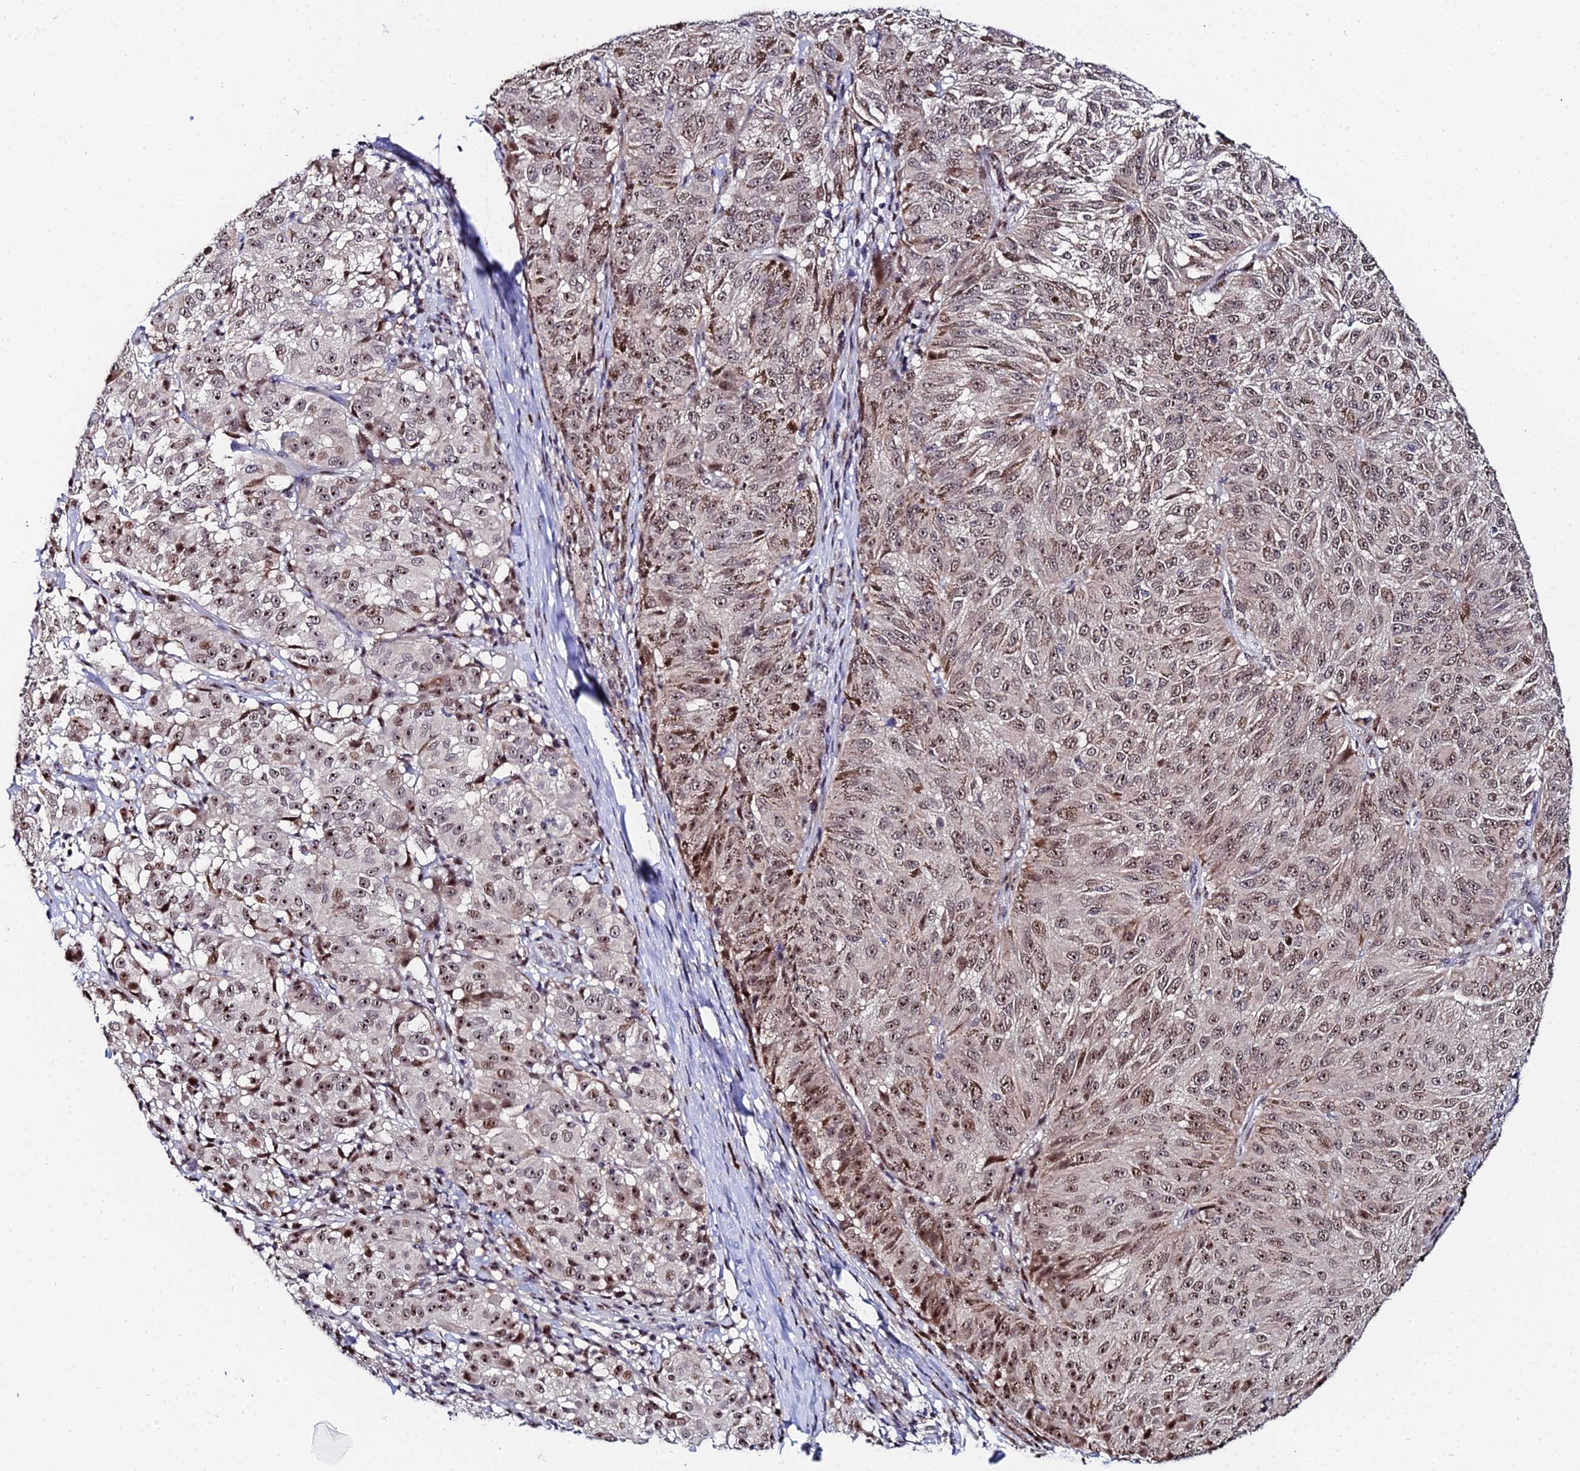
{"staining": {"intensity": "moderate", "quantity": ">75%", "location": "nuclear"}, "tissue": "melanoma", "cell_type": "Tumor cells", "image_type": "cancer", "snomed": [{"axis": "morphology", "description": "Malignant melanoma, NOS"}, {"axis": "topography", "description": "Skin"}], "caption": "Protein staining by immunohistochemistry displays moderate nuclear positivity in approximately >75% of tumor cells in malignant melanoma.", "gene": "TIFA", "patient": {"sex": "female", "age": 72}}